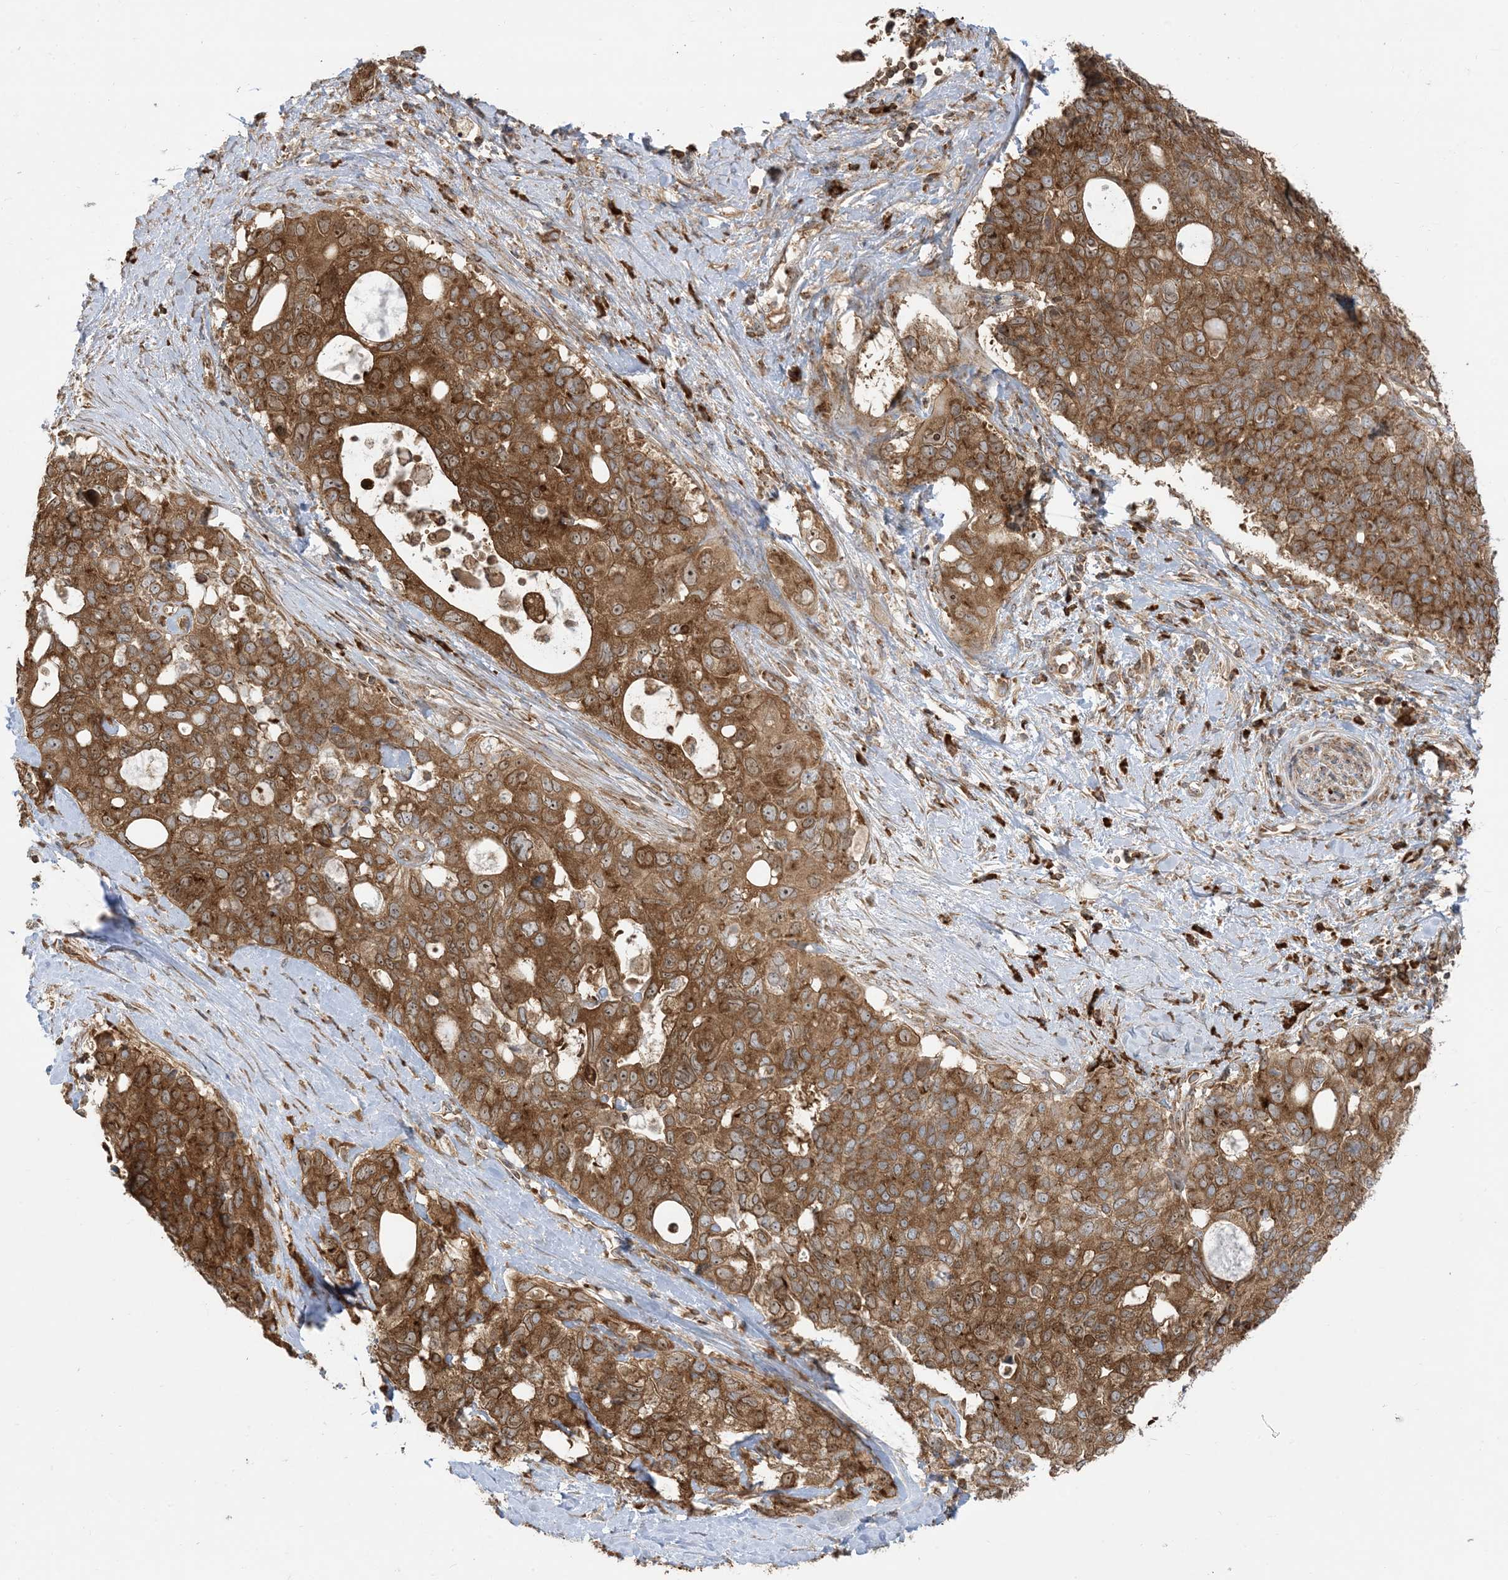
{"staining": {"intensity": "strong", "quantity": ">75%", "location": "cytoplasmic/membranous,nuclear"}, "tissue": "pancreatic cancer", "cell_type": "Tumor cells", "image_type": "cancer", "snomed": [{"axis": "morphology", "description": "Adenocarcinoma, NOS"}, {"axis": "topography", "description": "Pancreas"}], "caption": "Pancreatic cancer stained for a protein exhibits strong cytoplasmic/membranous and nuclear positivity in tumor cells. Ihc stains the protein of interest in brown and the nuclei are stained blue.", "gene": "SRP72", "patient": {"sex": "female", "age": 56}}